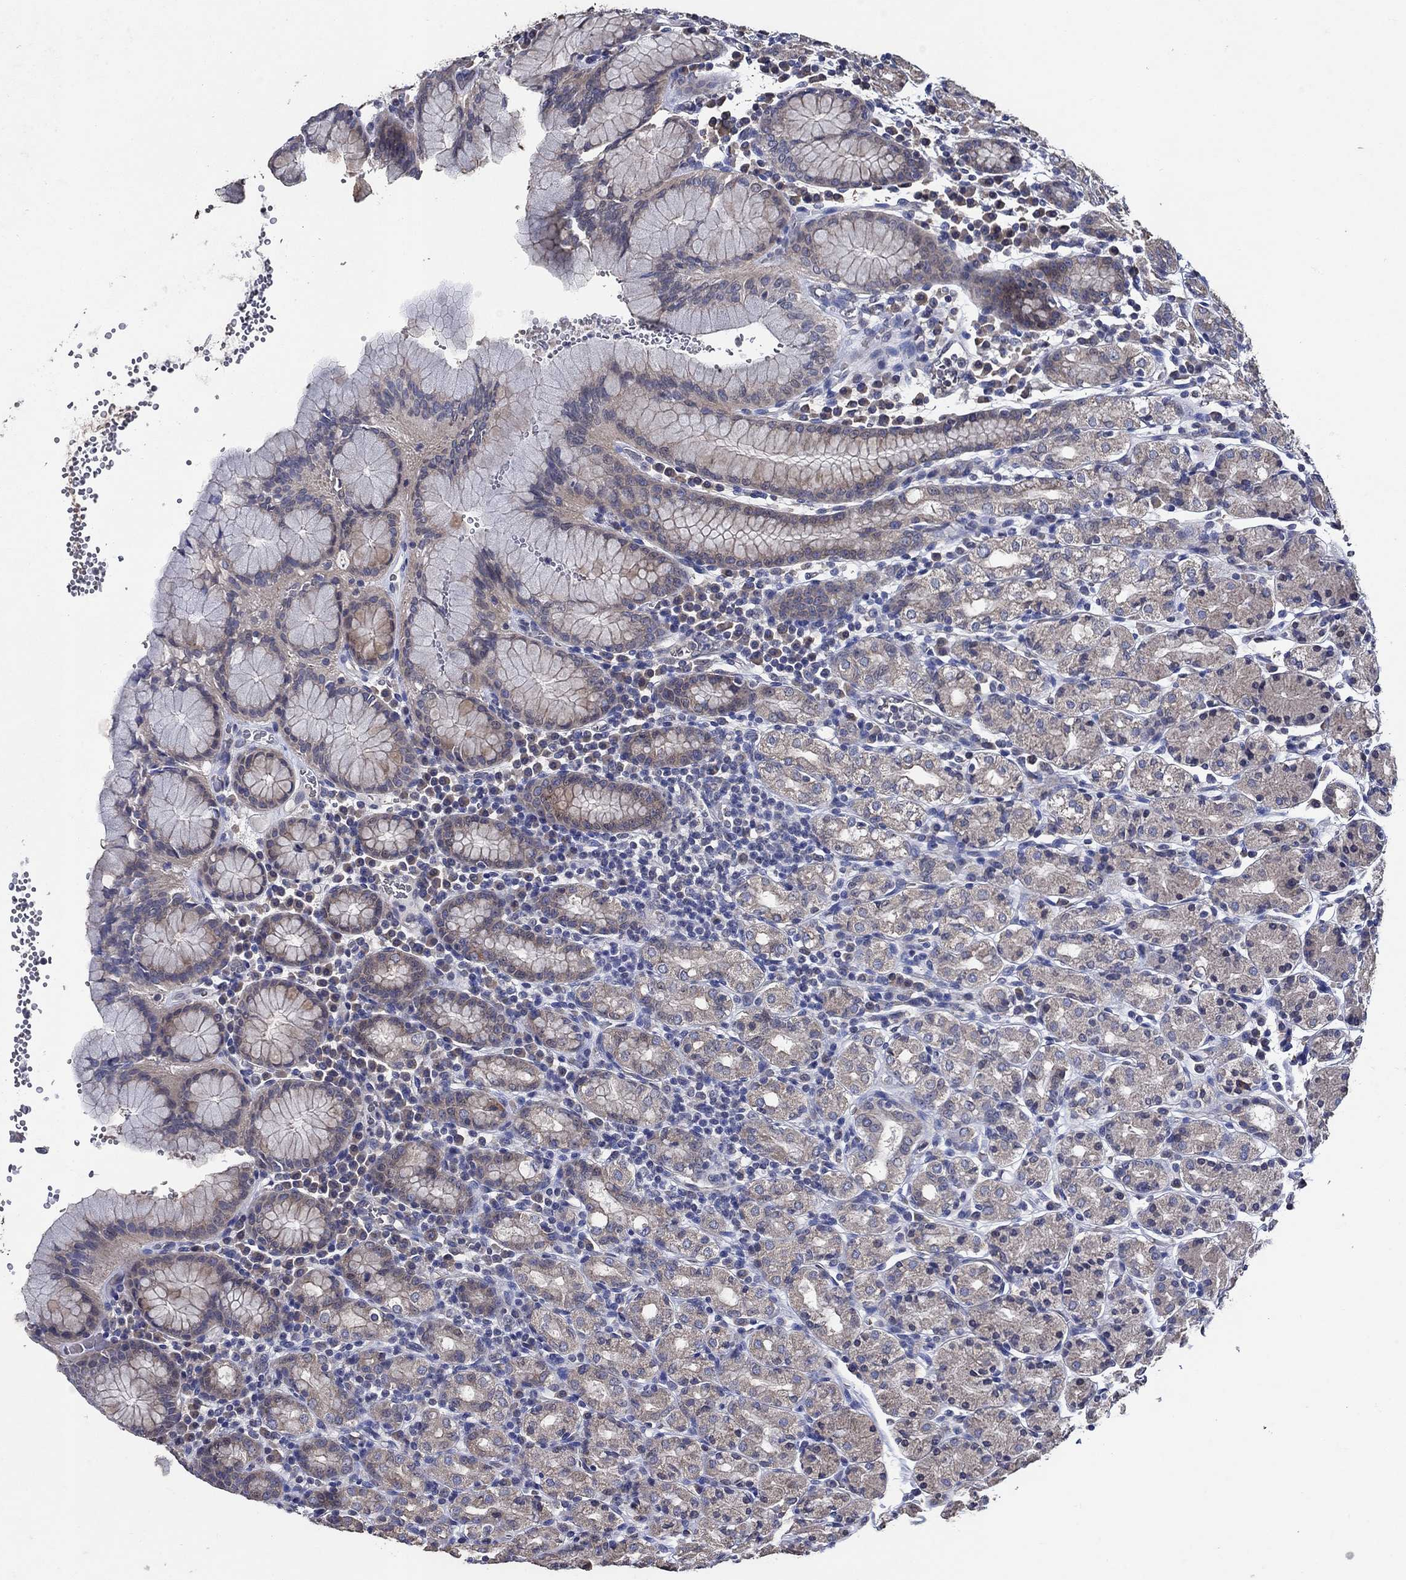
{"staining": {"intensity": "weak", "quantity": "25%-75%", "location": "cytoplasmic/membranous"}, "tissue": "stomach", "cell_type": "Glandular cells", "image_type": "normal", "snomed": [{"axis": "morphology", "description": "Normal tissue, NOS"}, {"axis": "topography", "description": "Stomach, upper"}, {"axis": "topography", "description": "Stomach"}], "caption": "Glandular cells exhibit weak cytoplasmic/membranous expression in about 25%-75% of cells in normal stomach.", "gene": "HAP1", "patient": {"sex": "male", "age": 62}}